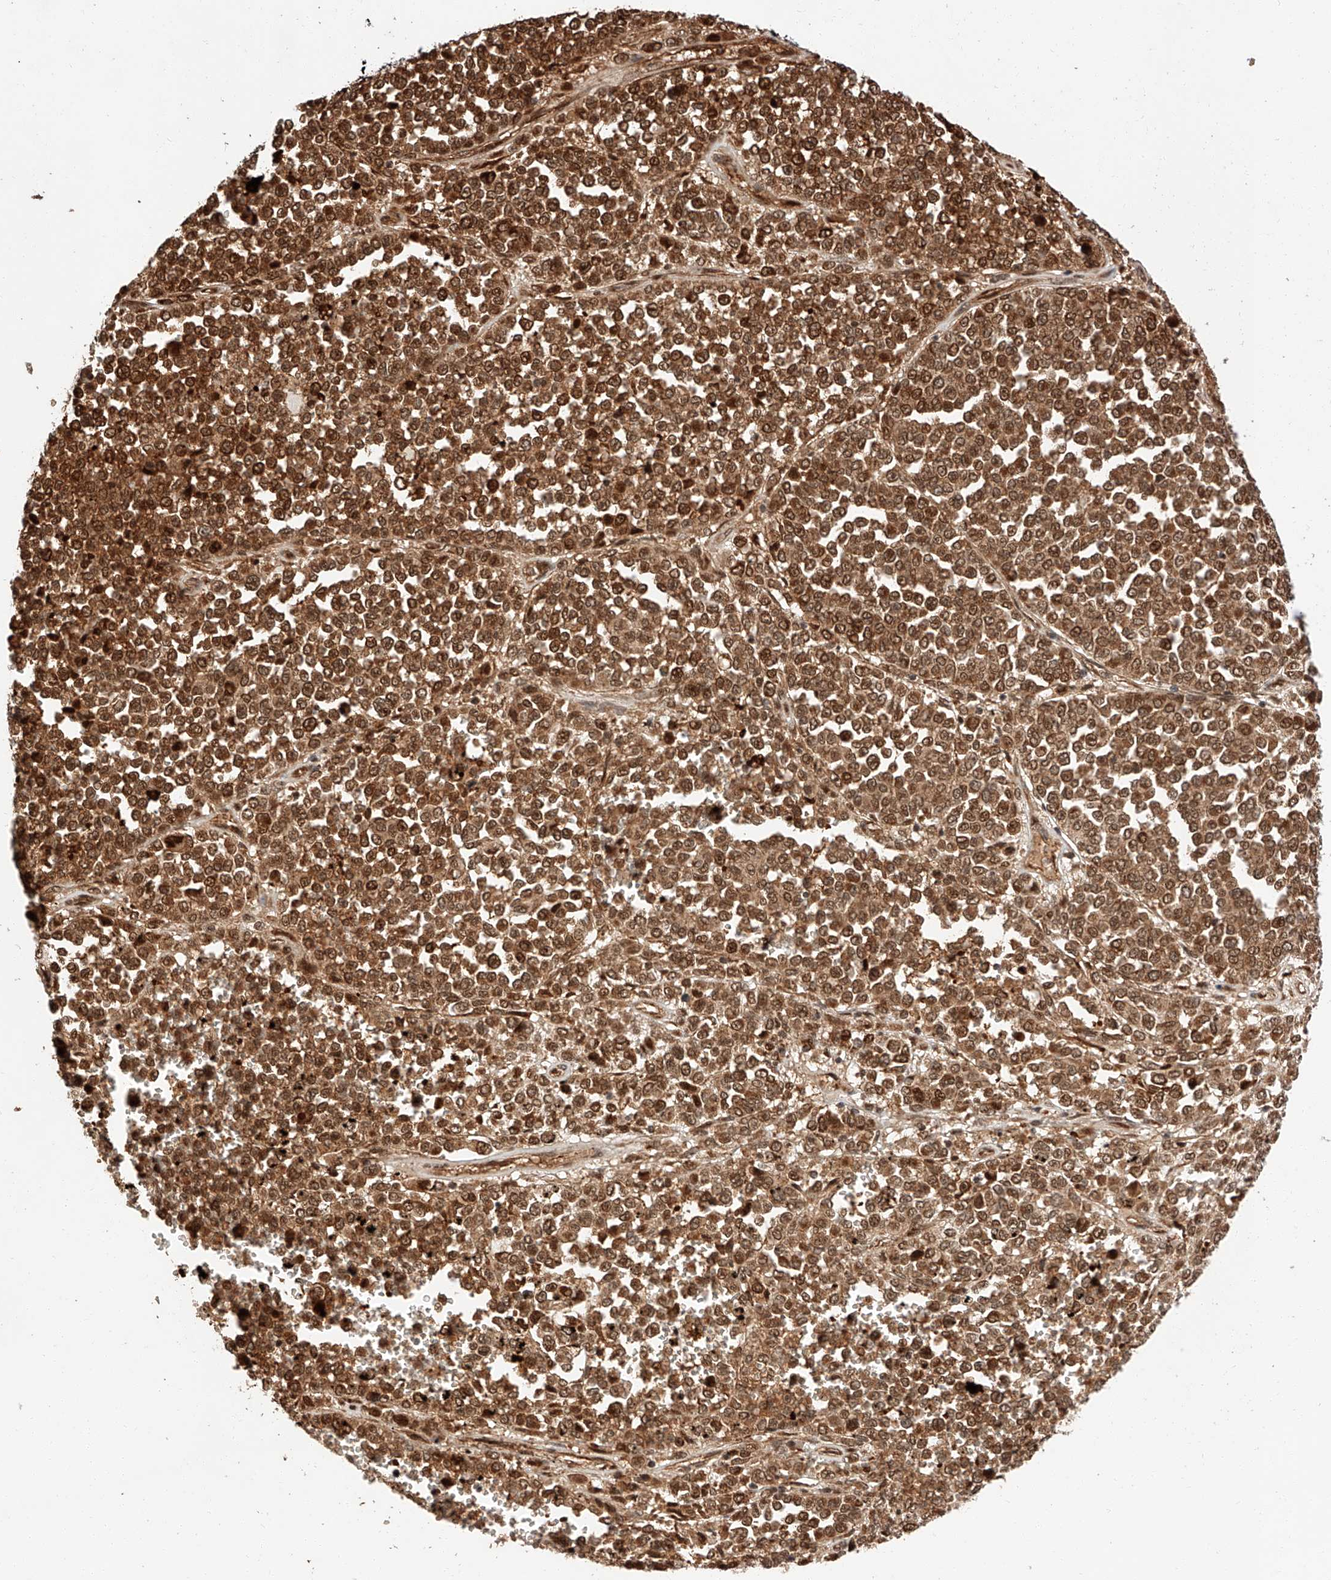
{"staining": {"intensity": "strong", "quantity": ">75%", "location": "cytoplasmic/membranous,nuclear"}, "tissue": "melanoma", "cell_type": "Tumor cells", "image_type": "cancer", "snomed": [{"axis": "morphology", "description": "Malignant melanoma, Metastatic site"}, {"axis": "topography", "description": "Pancreas"}], "caption": "Melanoma stained for a protein demonstrates strong cytoplasmic/membranous and nuclear positivity in tumor cells.", "gene": "THTPA", "patient": {"sex": "female", "age": 30}}